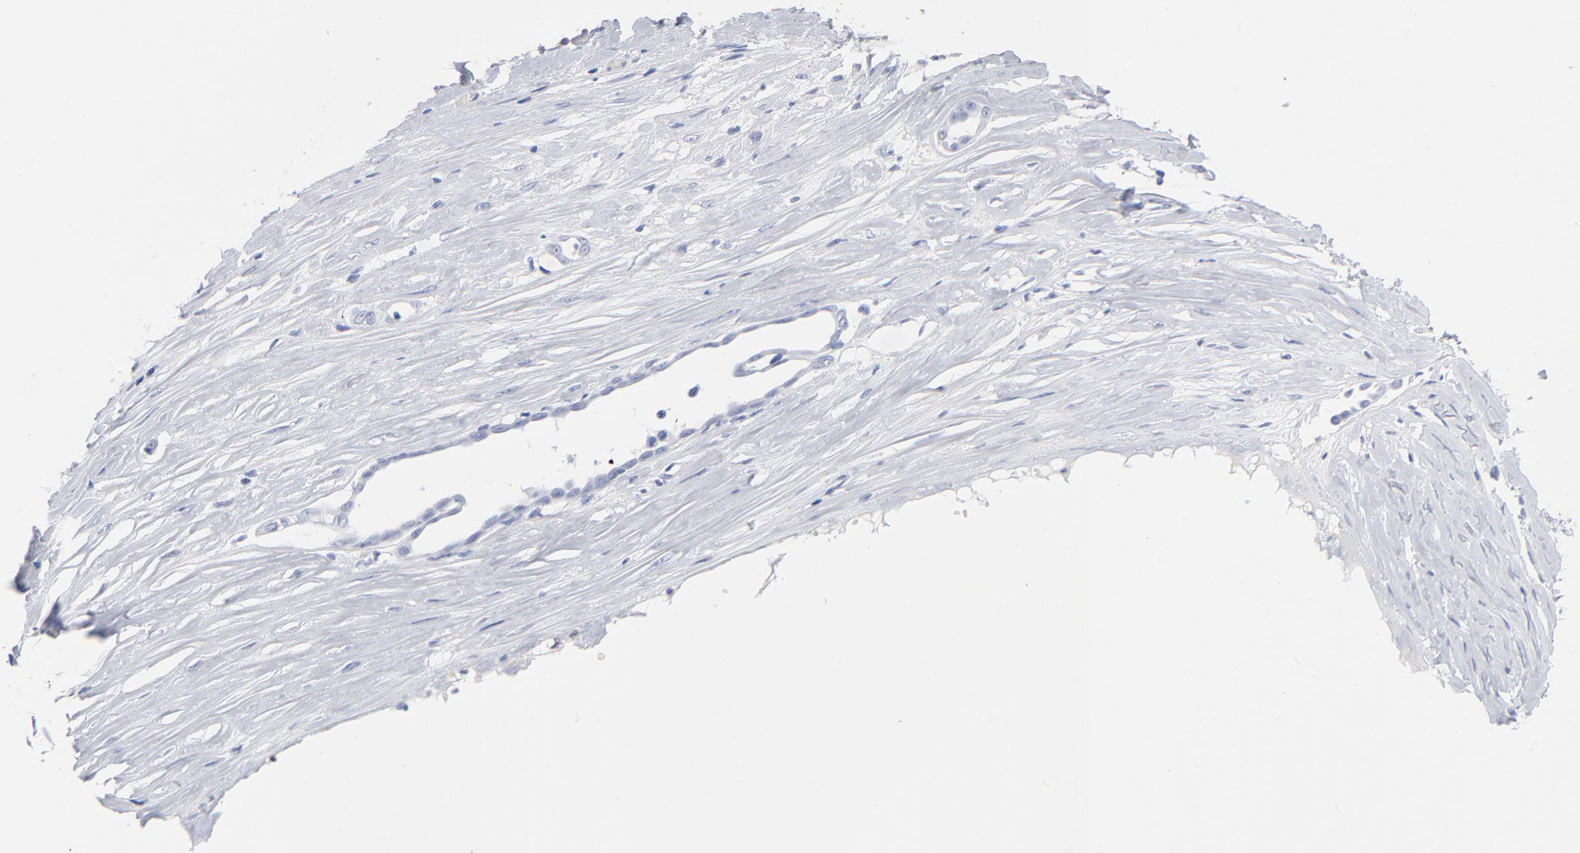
{"staining": {"intensity": "negative", "quantity": "none", "location": "none"}, "tissue": "ovarian cancer", "cell_type": "Tumor cells", "image_type": "cancer", "snomed": [{"axis": "morphology", "description": "Cystadenocarcinoma, serous, NOS"}, {"axis": "topography", "description": "Ovary"}], "caption": "Immunohistochemical staining of ovarian serous cystadenocarcinoma demonstrates no significant staining in tumor cells.", "gene": "ARG1", "patient": {"sex": "female", "age": 54}}